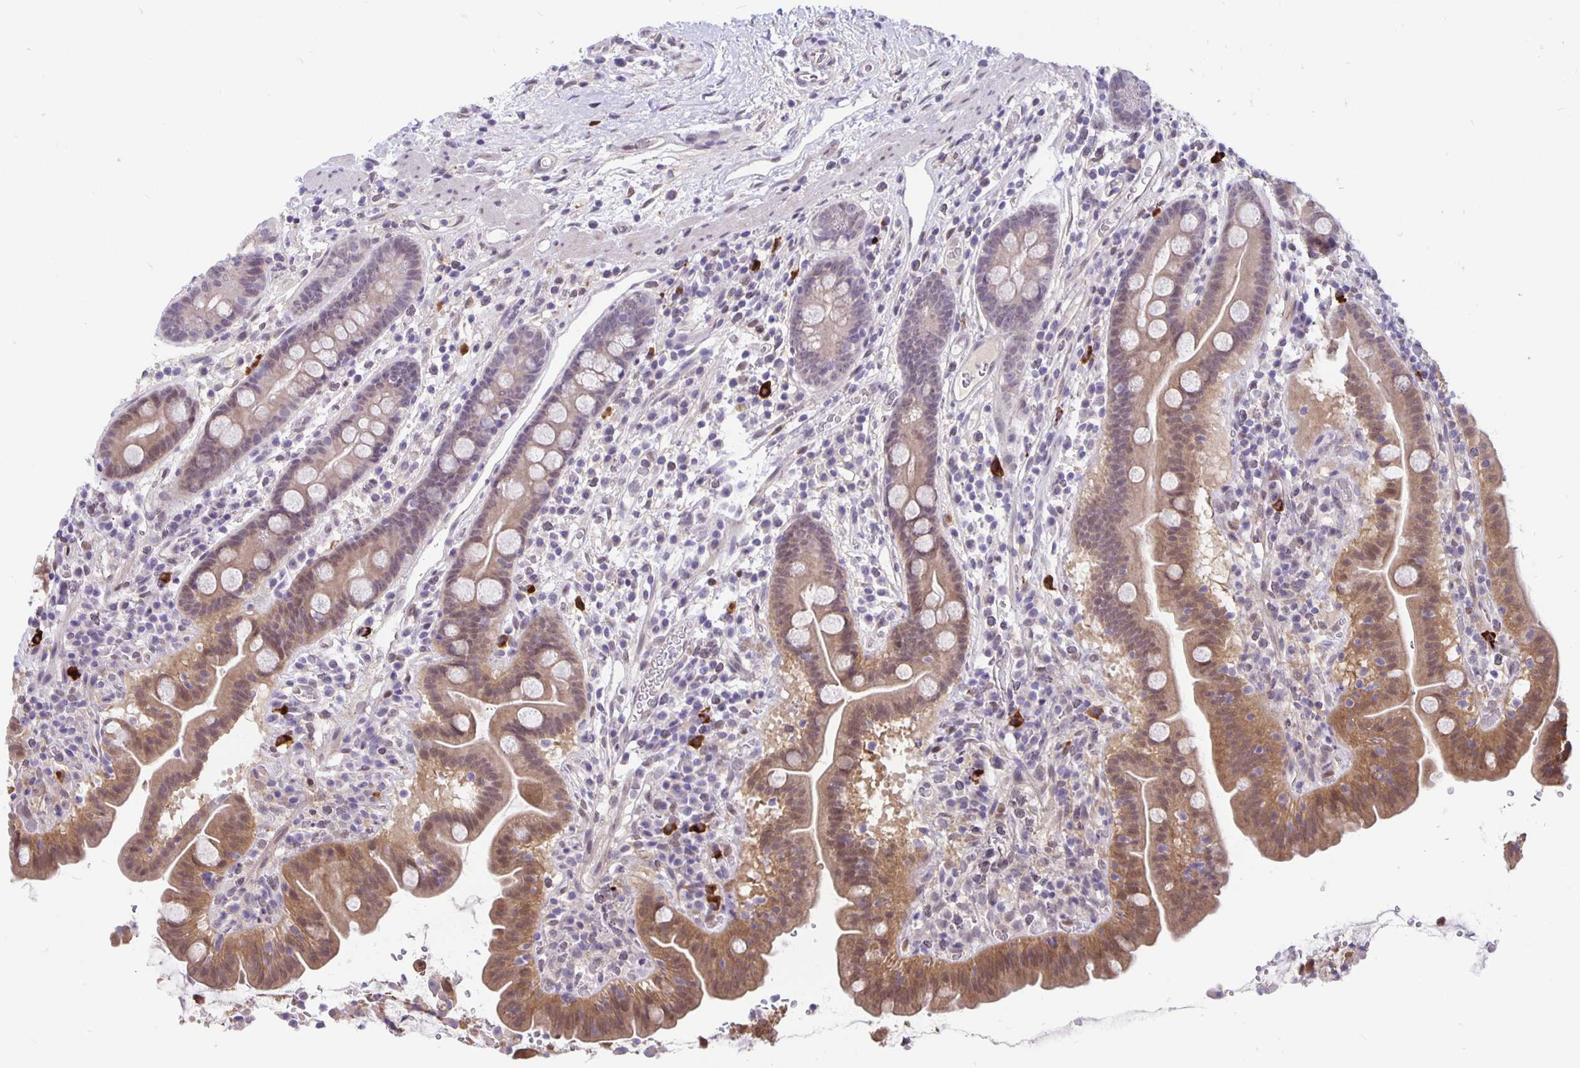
{"staining": {"intensity": "moderate", "quantity": "25%-75%", "location": "cytoplasmic/membranous"}, "tissue": "small intestine", "cell_type": "Glandular cells", "image_type": "normal", "snomed": [{"axis": "morphology", "description": "Normal tissue, NOS"}, {"axis": "topography", "description": "Small intestine"}], "caption": "IHC staining of normal small intestine, which shows medium levels of moderate cytoplasmic/membranous staining in about 25%-75% of glandular cells indicating moderate cytoplasmic/membranous protein expression. The staining was performed using DAB (3,3'-diaminobenzidine) (brown) for protein detection and nuclei were counterstained in hematoxylin (blue).", "gene": "TAX1BP3", "patient": {"sex": "male", "age": 26}}